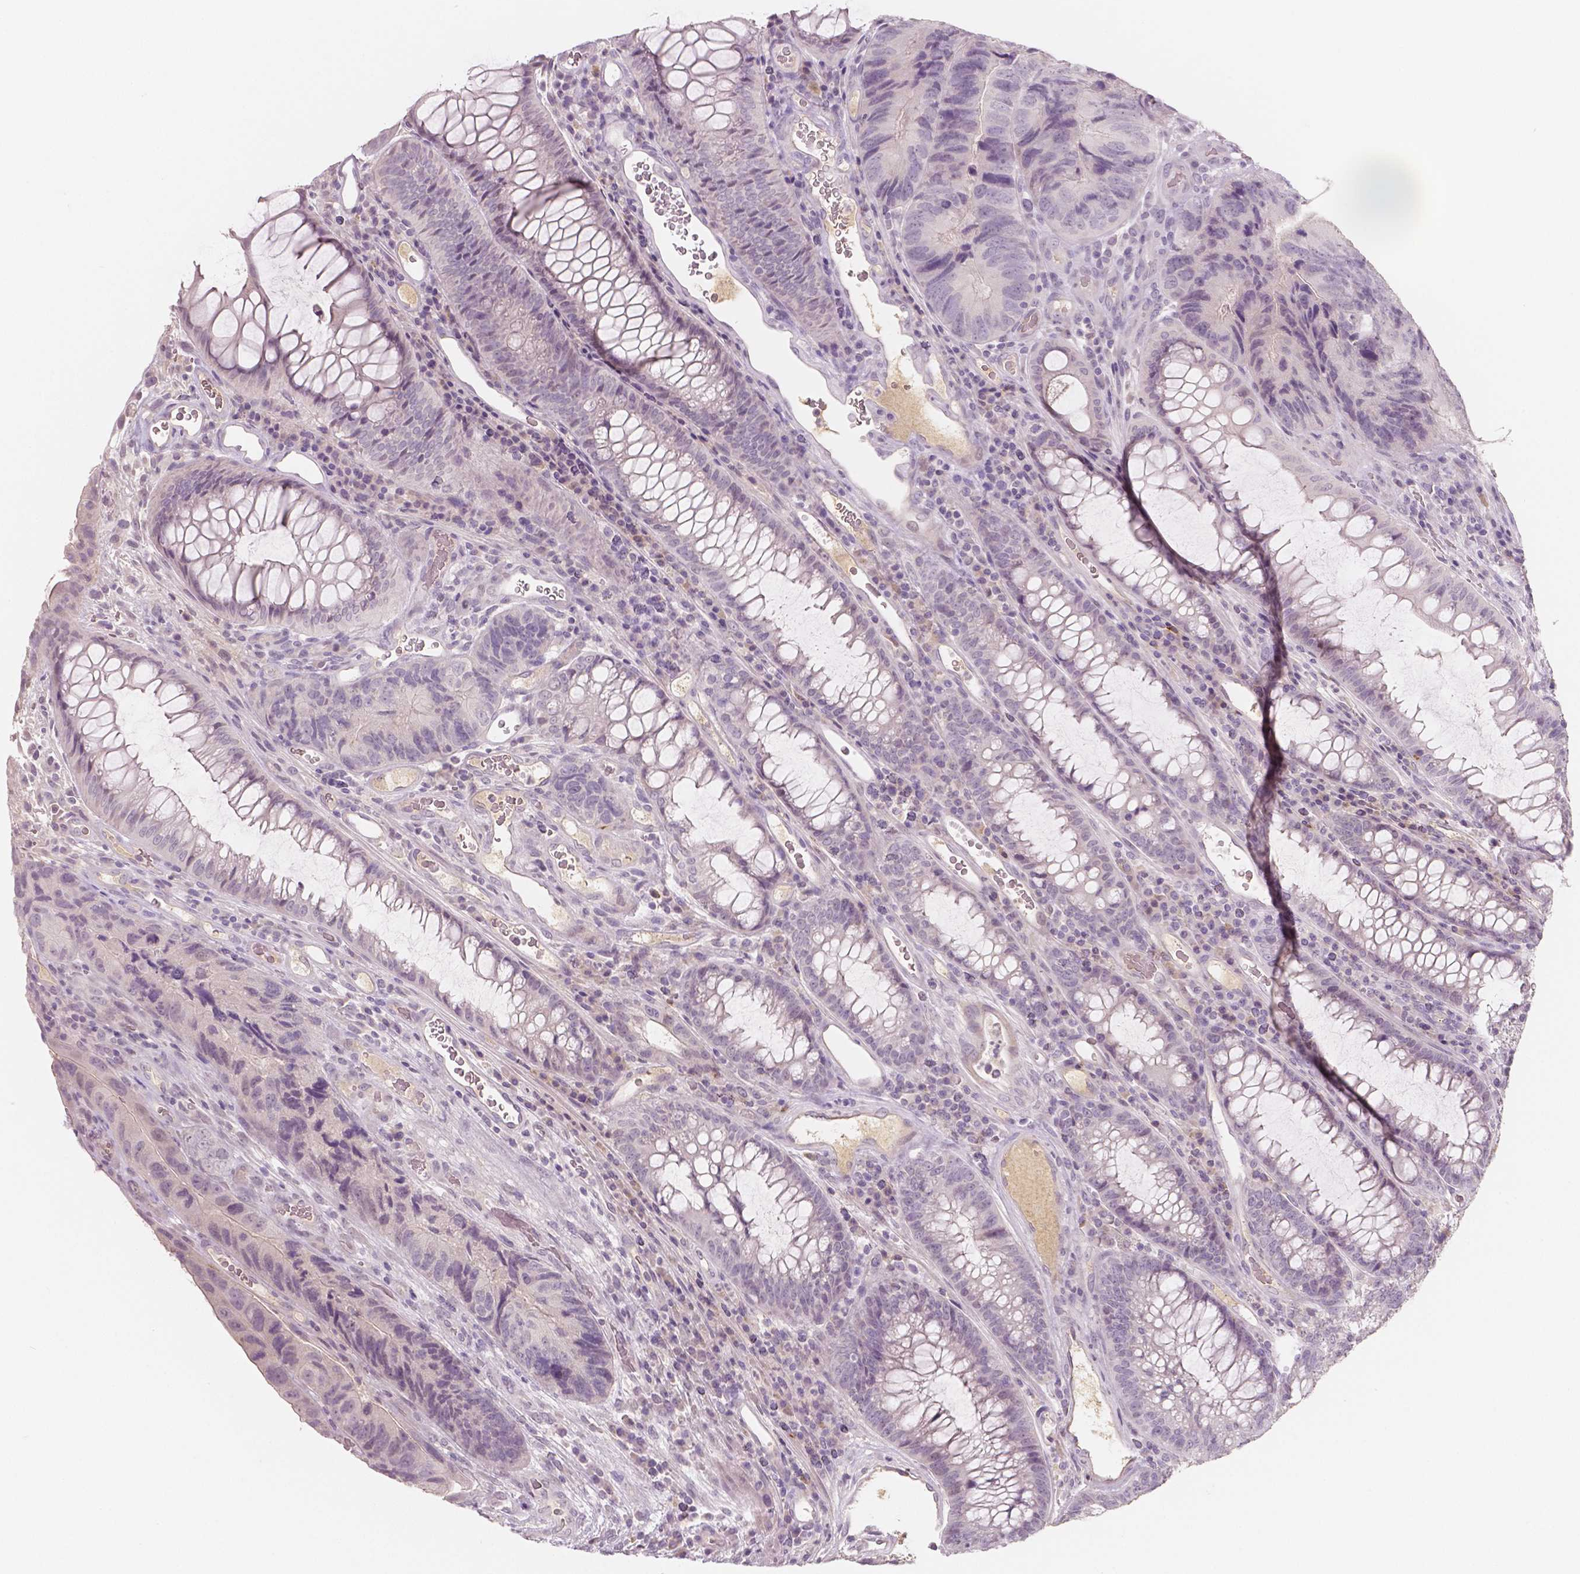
{"staining": {"intensity": "negative", "quantity": "none", "location": "none"}, "tissue": "colorectal cancer", "cell_type": "Tumor cells", "image_type": "cancer", "snomed": [{"axis": "morphology", "description": "Adenocarcinoma, NOS"}, {"axis": "topography", "description": "Colon"}], "caption": "Immunohistochemistry histopathology image of colorectal cancer stained for a protein (brown), which shows no expression in tumor cells.", "gene": "APOA4", "patient": {"sex": "female", "age": 67}}